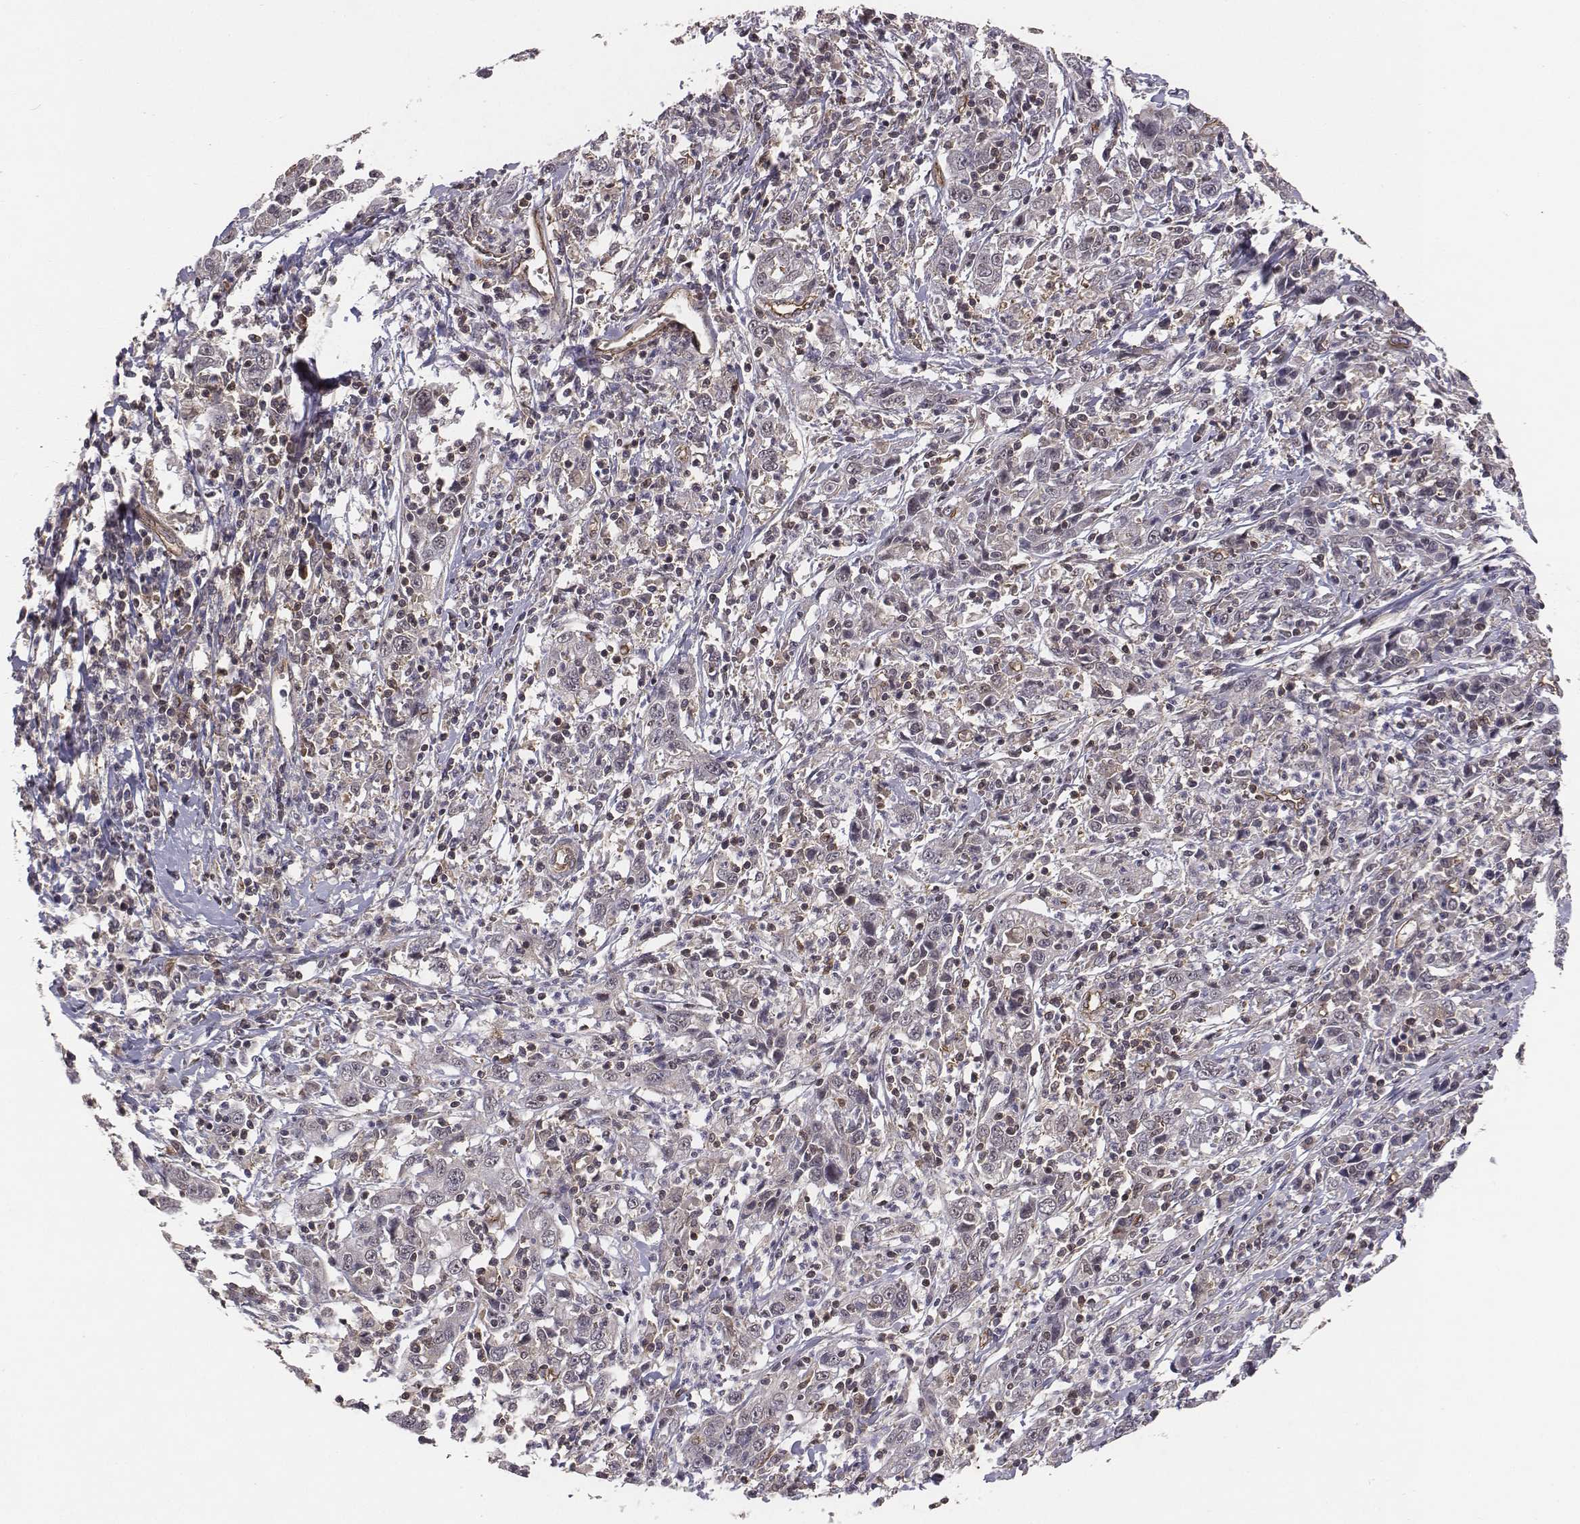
{"staining": {"intensity": "negative", "quantity": "none", "location": "none"}, "tissue": "cervical cancer", "cell_type": "Tumor cells", "image_type": "cancer", "snomed": [{"axis": "morphology", "description": "Squamous cell carcinoma, NOS"}, {"axis": "topography", "description": "Cervix"}], "caption": "DAB (3,3'-diaminobenzidine) immunohistochemical staining of cervical cancer (squamous cell carcinoma) exhibits no significant positivity in tumor cells. Brightfield microscopy of immunohistochemistry (IHC) stained with DAB (3,3'-diaminobenzidine) (brown) and hematoxylin (blue), captured at high magnification.", "gene": "PTPRG", "patient": {"sex": "female", "age": 46}}